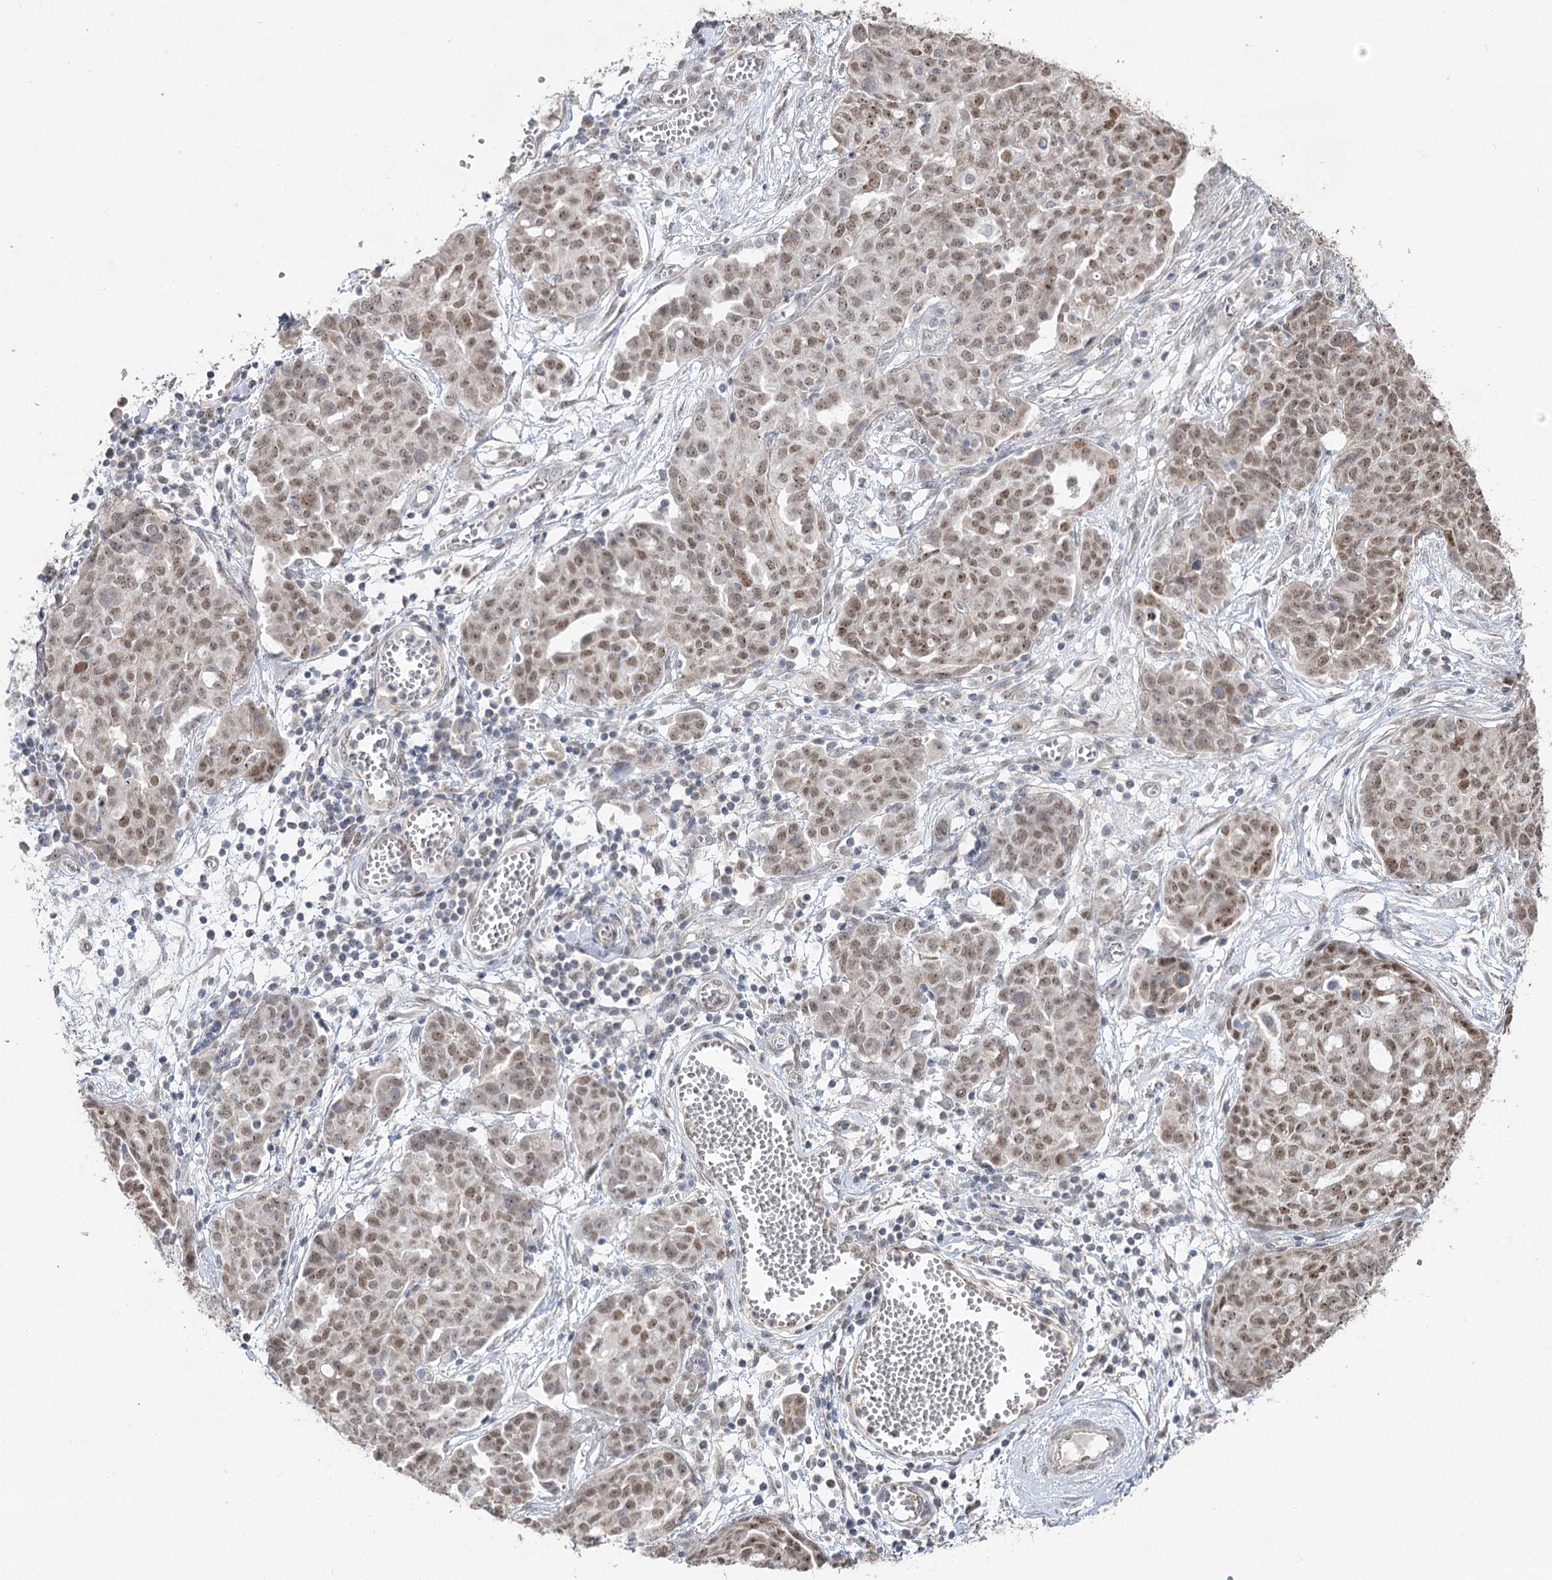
{"staining": {"intensity": "weak", "quantity": ">75%", "location": "nuclear"}, "tissue": "ovarian cancer", "cell_type": "Tumor cells", "image_type": "cancer", "snomed": [{"axis": "morphology", "description": "Cystadenocarcinoma, serous, NOS"}, {"axis": "topography", "description": "Soft tissue"}, {"axis": "topography", "description": "Ovary"}], "caption": "About >75% of tumor cells in human ovarian serous cystadenocarcinoma show weak nuclear protein positivity as visualized by brown immunohistochemical staining.", "gene": "RUFY4", "patient": {"sex": "female", "age": 57}}